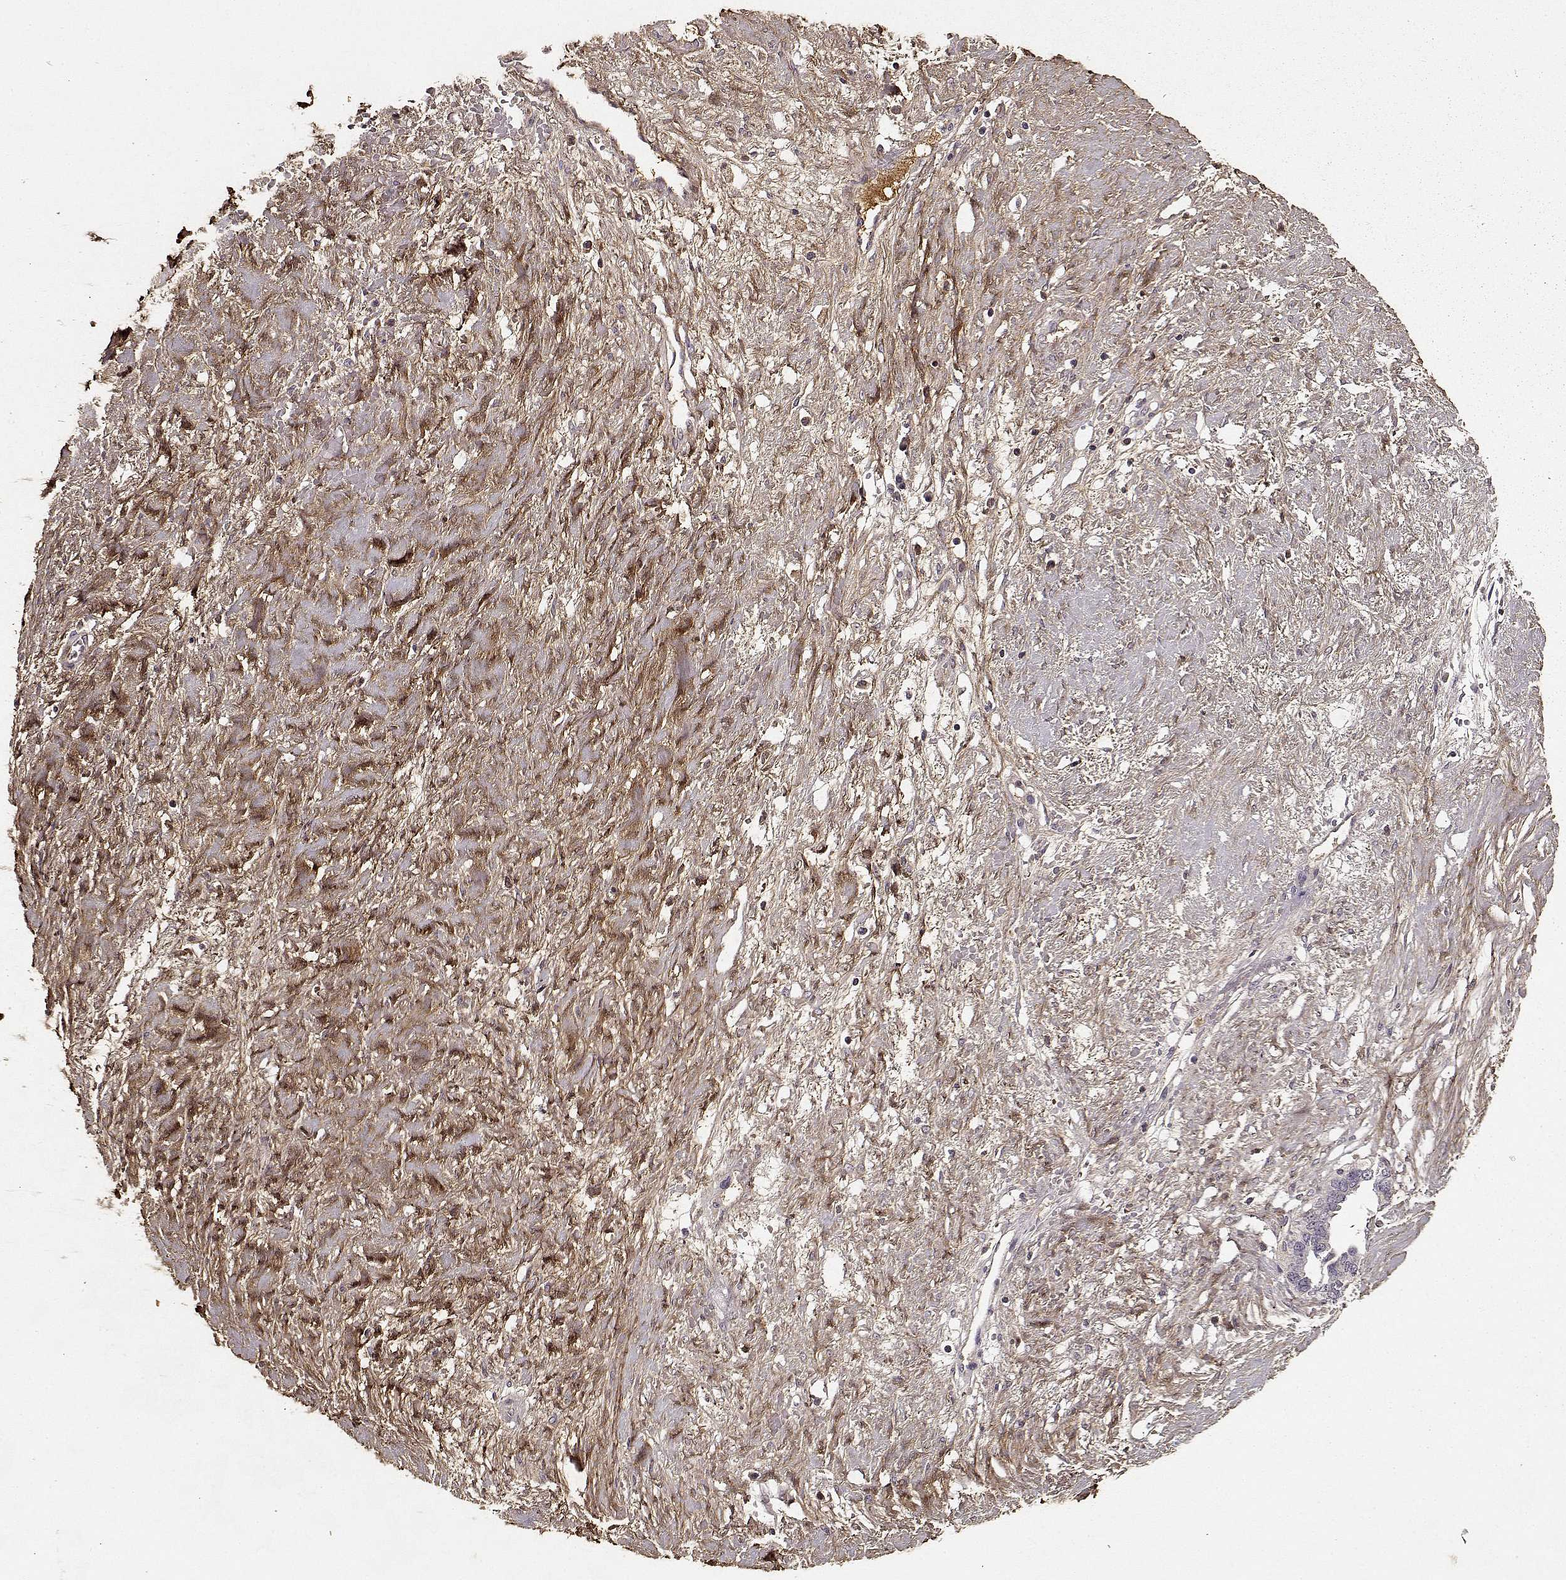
{"staining": {"intensity": "weak", "quantity": "25%-75%", "location": "cytoplasmic/membranous"}, "tissue": "ovarian cancer", "cell_type": "Tumor cells", "image_type": "cancer", "snomed": [{"axis": "morphology", "description": "Cystadenocarcinoma, serous, NOS"}, {"axis": "topography", "description": "Ovary"}], "caption": "The image exhibits a brown stain indicating the presence of a protein in the cytoplasmic/membranous of tumor cells in ovarian serous cystadenocarcinoma.", "gene": "LUM", "patient": {"sex": "female", "age": 69}}